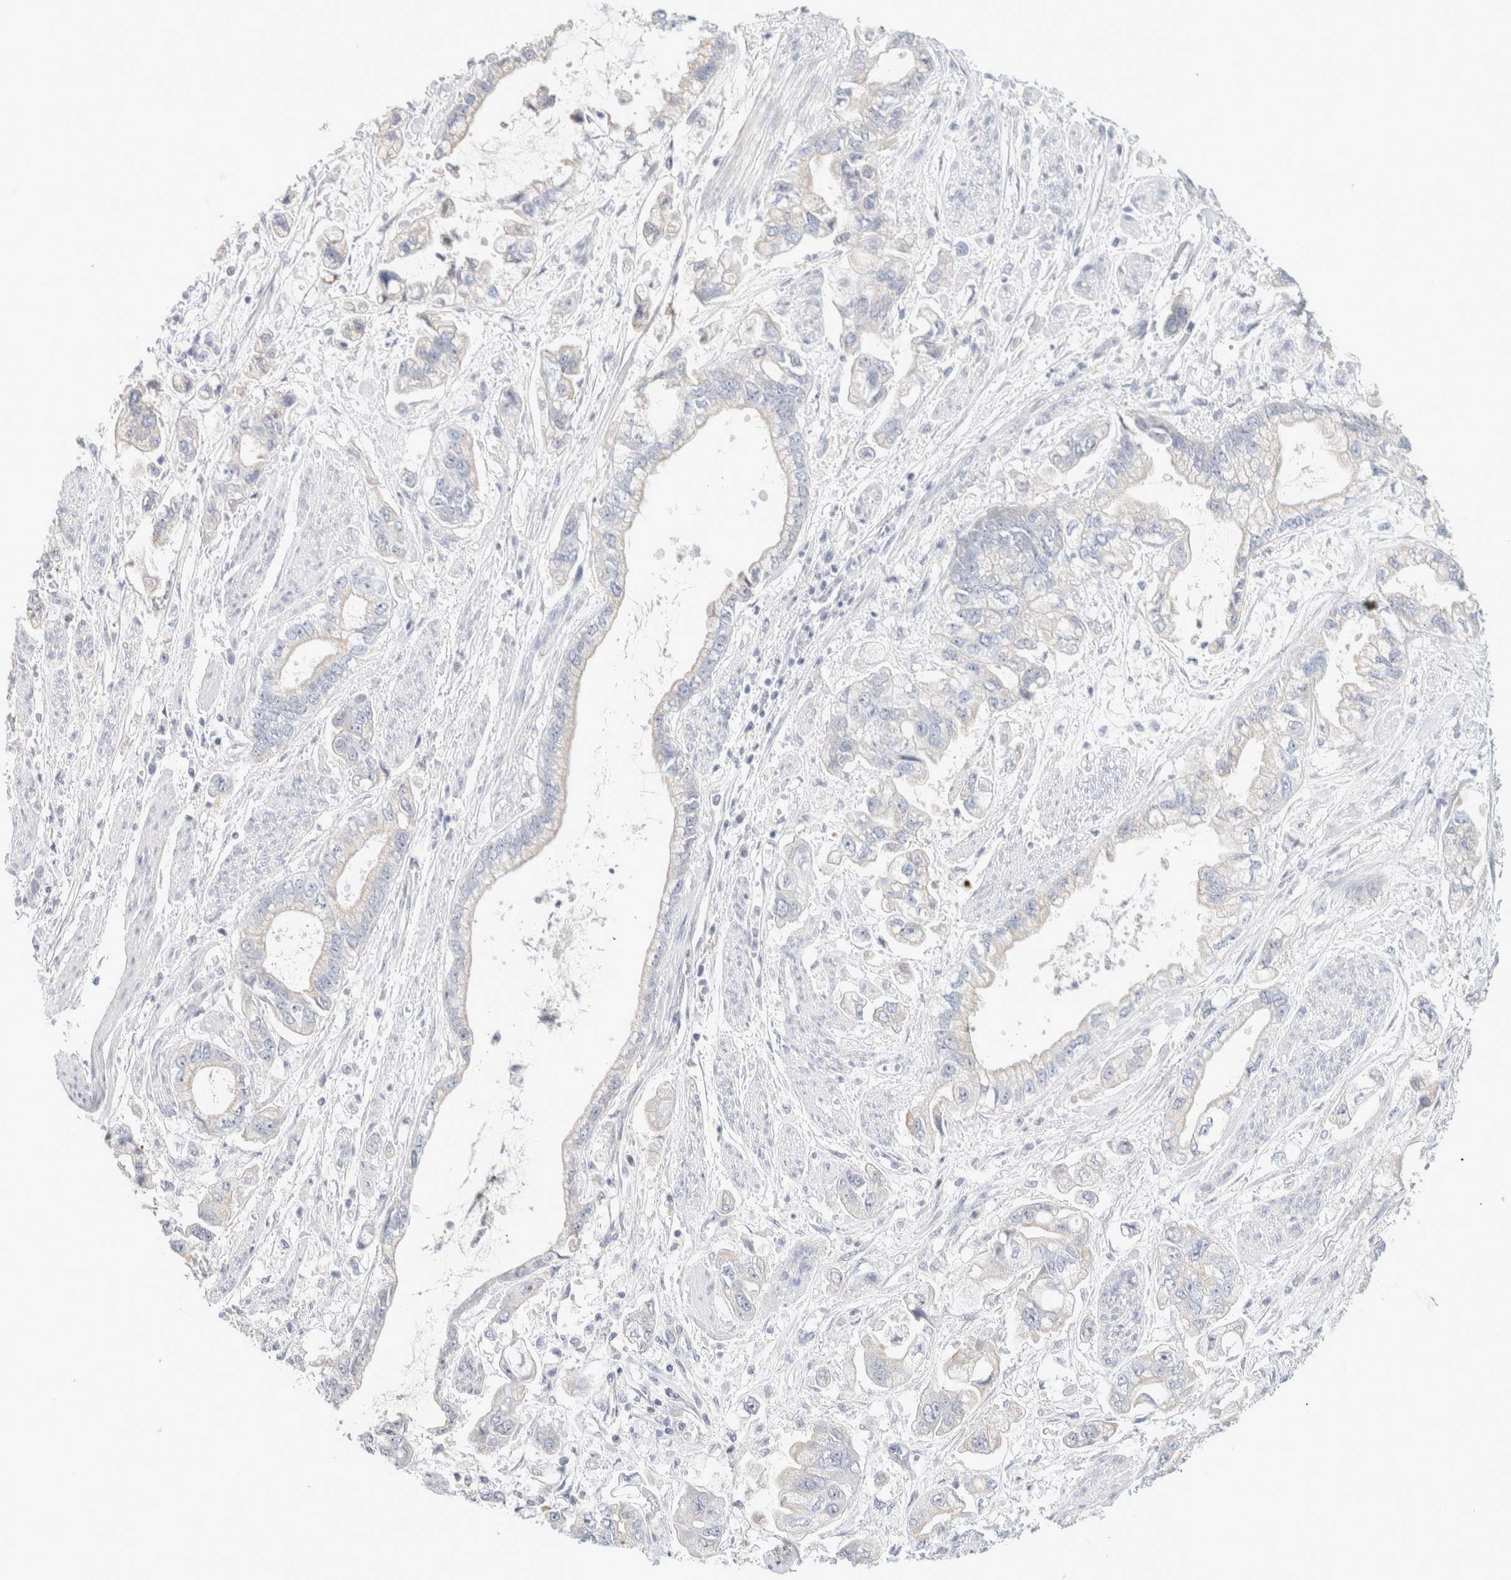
{"staining": {"intensity": "negative", "quantity": "none", "location": "none"}, "tissue": "stomach cancer", "cell_type": "Tumor cells", "image_type": "cancer", "snomed": [{"axis": "morphology", "description": "Normal tissue, NOS"}, {"axis": "morphology", "description": "Adenocarcinoma, NOS"}, {"axis": "topography", "description": "Stomach"}], "caption": "This is an immunohistochemistry image of adenocarcinoma (stomach). There is no positivity in tumor cells.", "gene": "HEXD", "patient": {"sex": "male", "age": 62}}